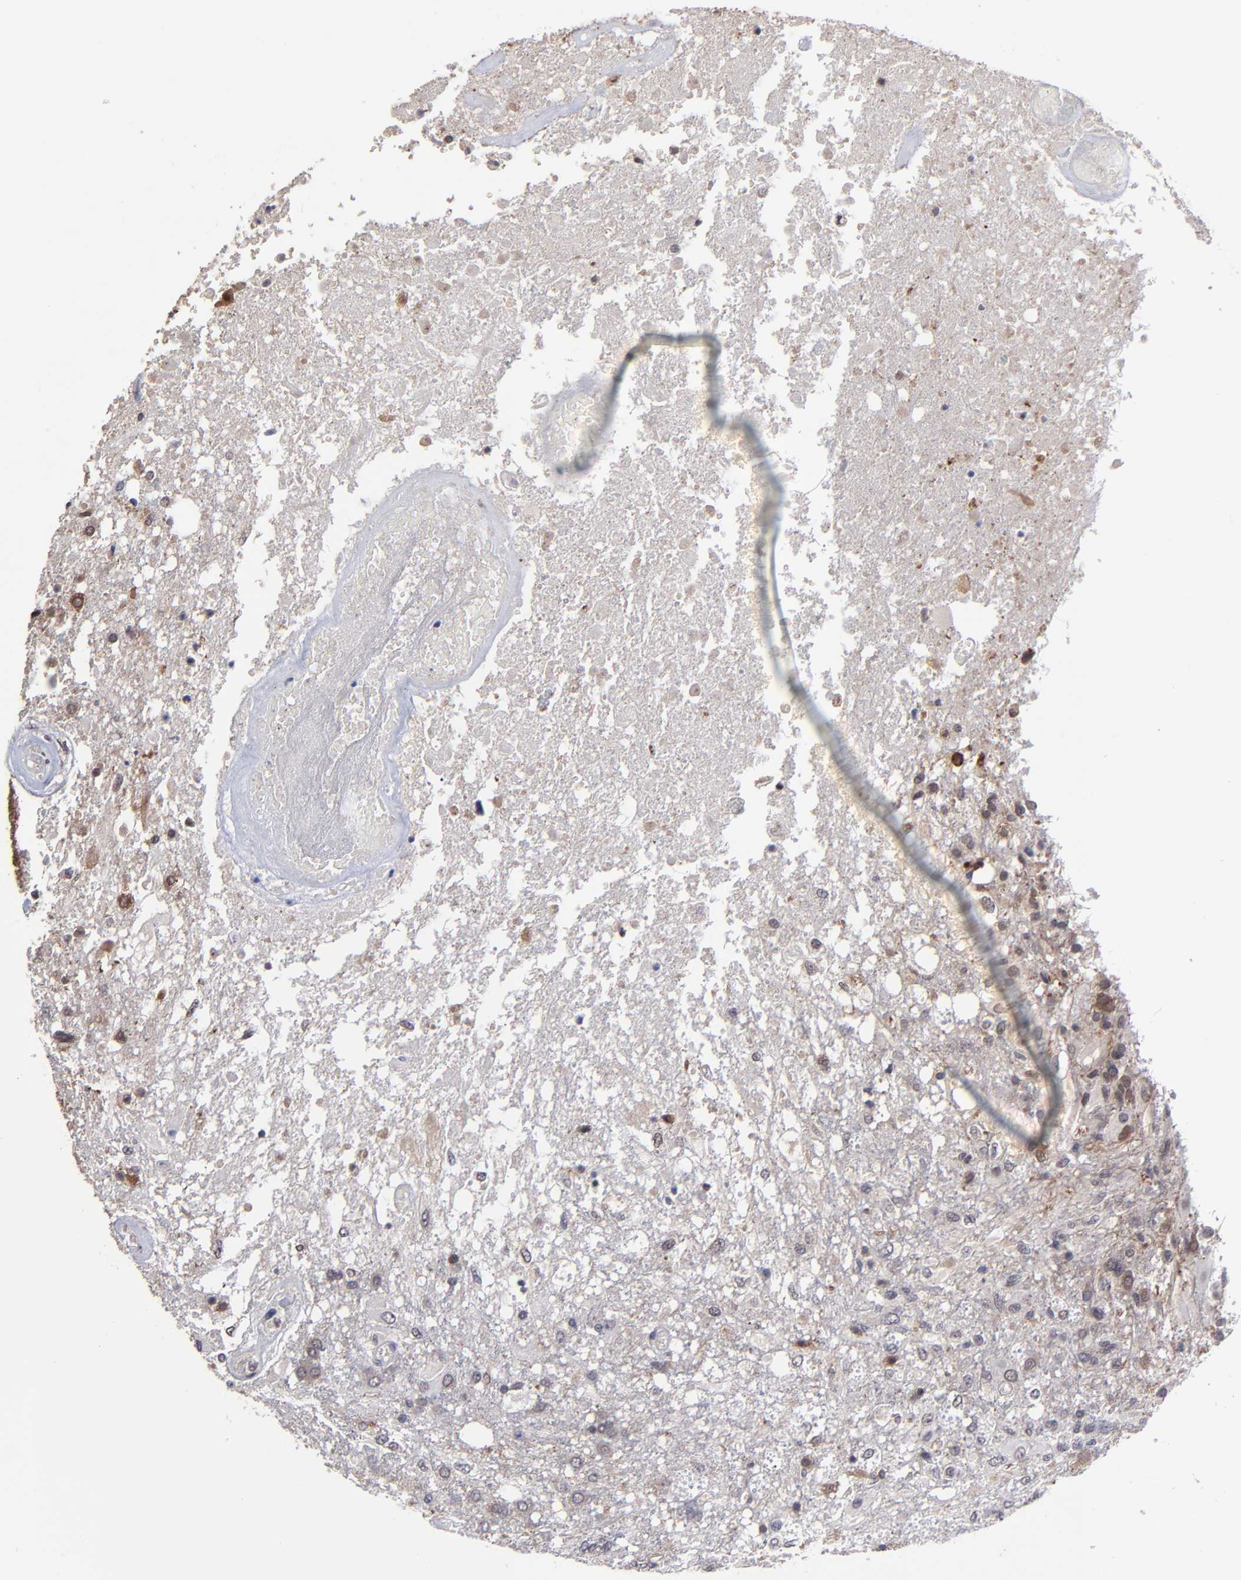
{"staining": {"intensity": "moderate", "quantity": "25%-75%", "location": "cytoplasmic/membranous"}, "tissue": "glioma", "cell_type": "Tumor cells", "image_type": "cancer", "snomed": [{"axis": "morphology", "description": "Glioma, malignant, High grade"}, {"axis": "topography", "description": "Cerebral cortex"}], "caption": "This is an image of immunohistochemistry staining of malignant glioma (high-grade), which shows moderate expression in the cytoplasmic/membranous of tumor cells.", "gene": "ZNF419", "patient": {"sex": "male", "age": 79}}